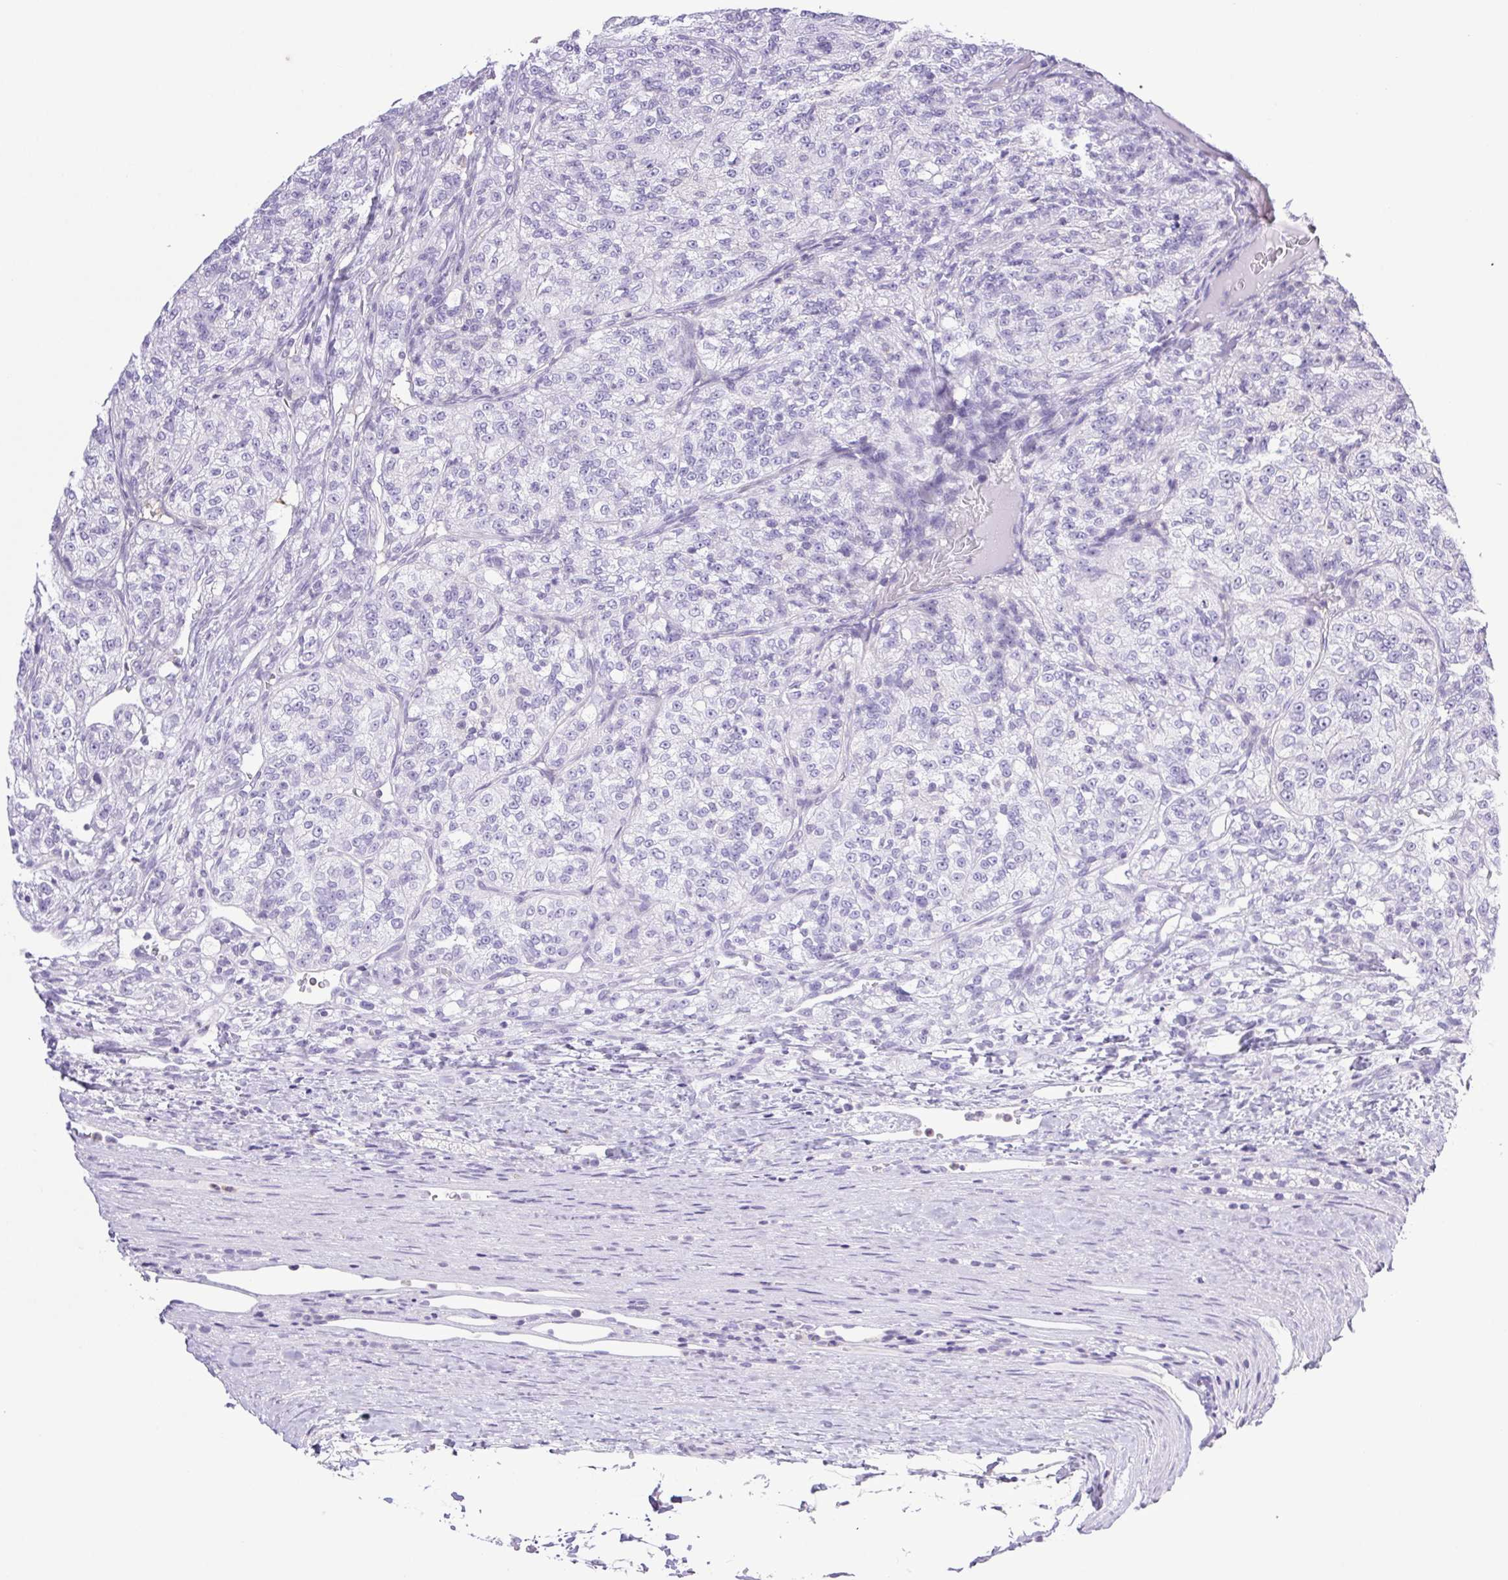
{"staining": {"intensity": "negative", "quantity": "none", "location": "none"}, "tissue": "renal cancer", "cell_type": "Tumor cells", "image_type": "cancer", "snomed": [{"axis": "morphology", "description": "Adenocarcinoma, NOS"}, {"axis": "topography", "description": "Kidney"}], "caption": "Tumor cells show no significant staining in renal adenocarcinoma.", "gene": "SYNPR", "patient": {"sex": "female", "age": 63}}